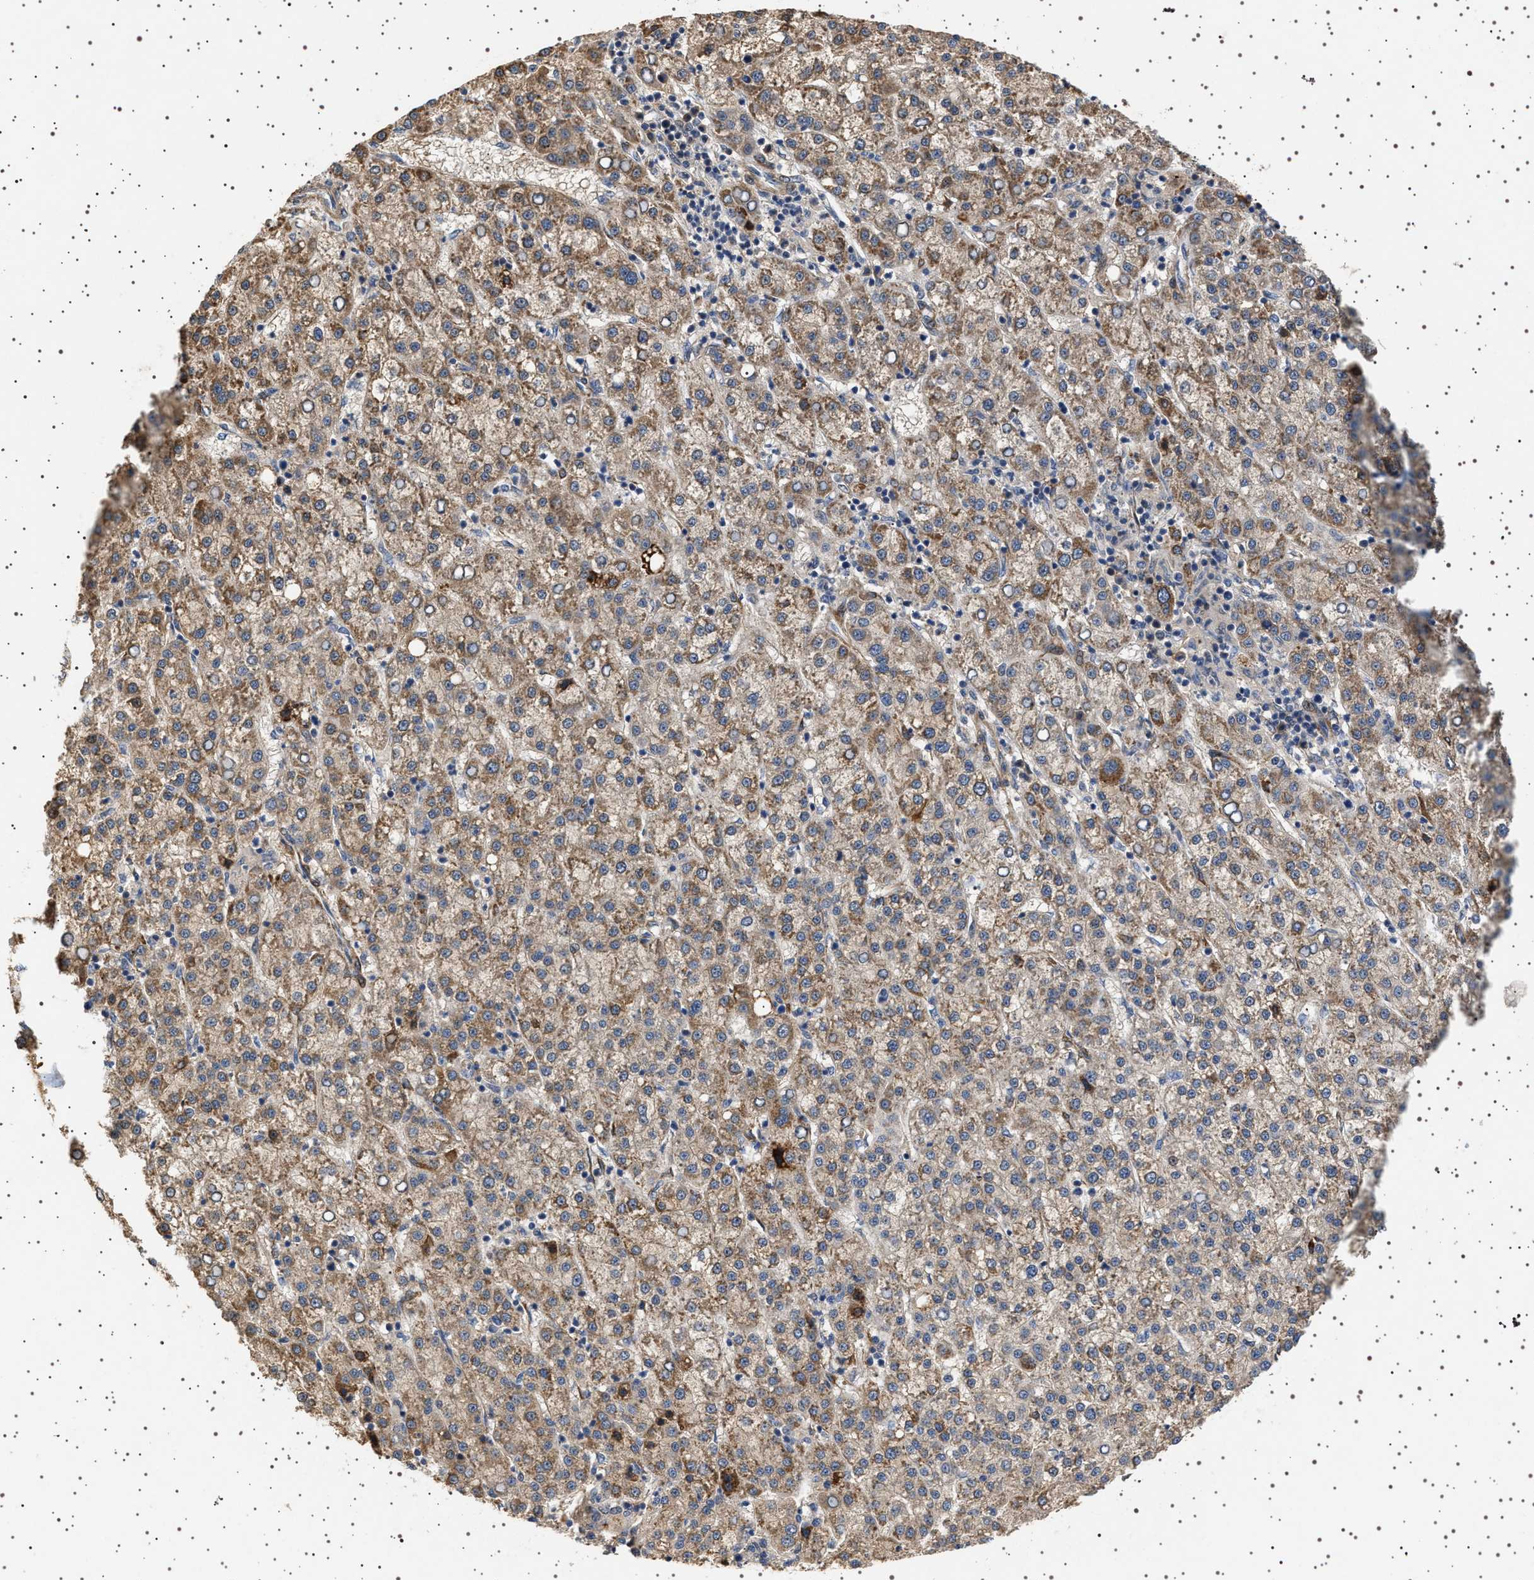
{"staining": {"intensity": "weak", "quantity": ">75%", "location": "cytoplasmic/membranous"}, "tissue": "liver cancer", "cell_type": "Tumor cells", "image_type": "cancer", "snomed": [{"axis": "morphology", "description": "Carcinoma, Hepatocellular, NOS"}, {"axis": "topography", "description": "Liver"}], "caption": "Protein expression by immunohistochemistry (IHC) exhibits weak cytoplasmic/membranous positivity in approximately >75% of tumor cells in liver hepatocellular carcinoma.", "gene": "GUCY1B1", "patient": {"sex": "female", "age": 58}}